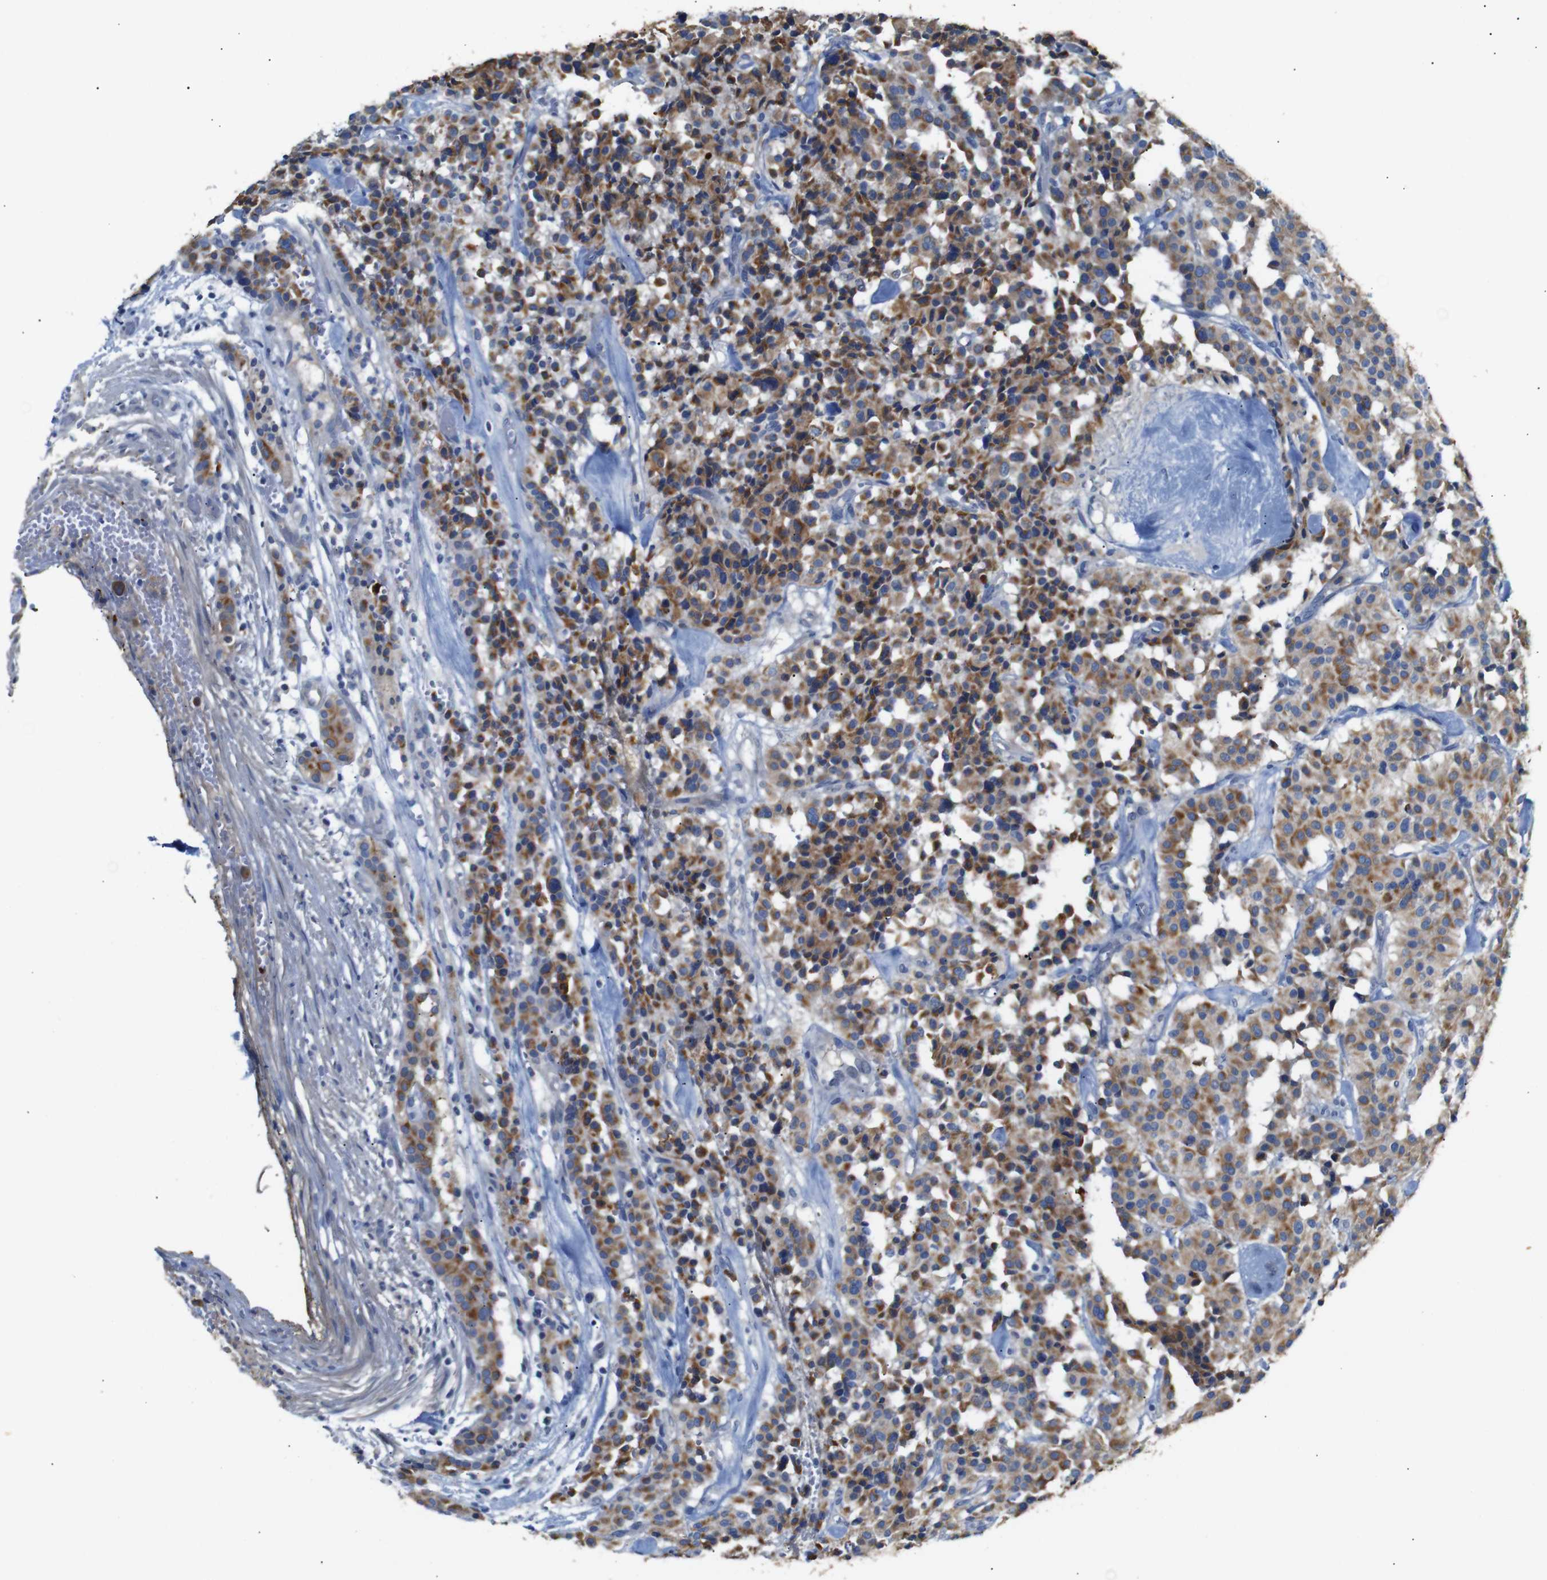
{"staining": {"intensity": "moderate", "quantity": ">75%", "location": "cytoplasmic/membranous"}, "tissue": "carcinoid", "cell_type": "Tumor cells", "image_type": "cancer", "snomed": [{"axis": "morphology", "description": "Carcinoid, malignant, NOS"}, {"axis": "topography", "description": "Lung"}], "caption": "Malignant carcinoid tissue exhibits moderate cytoplasmic/membranous staining in approximately >75% of tumor cells, visualized by immunohistochemistry.", "gene": "ALOX15", "patient": {"sex": "male", "age": 30}}